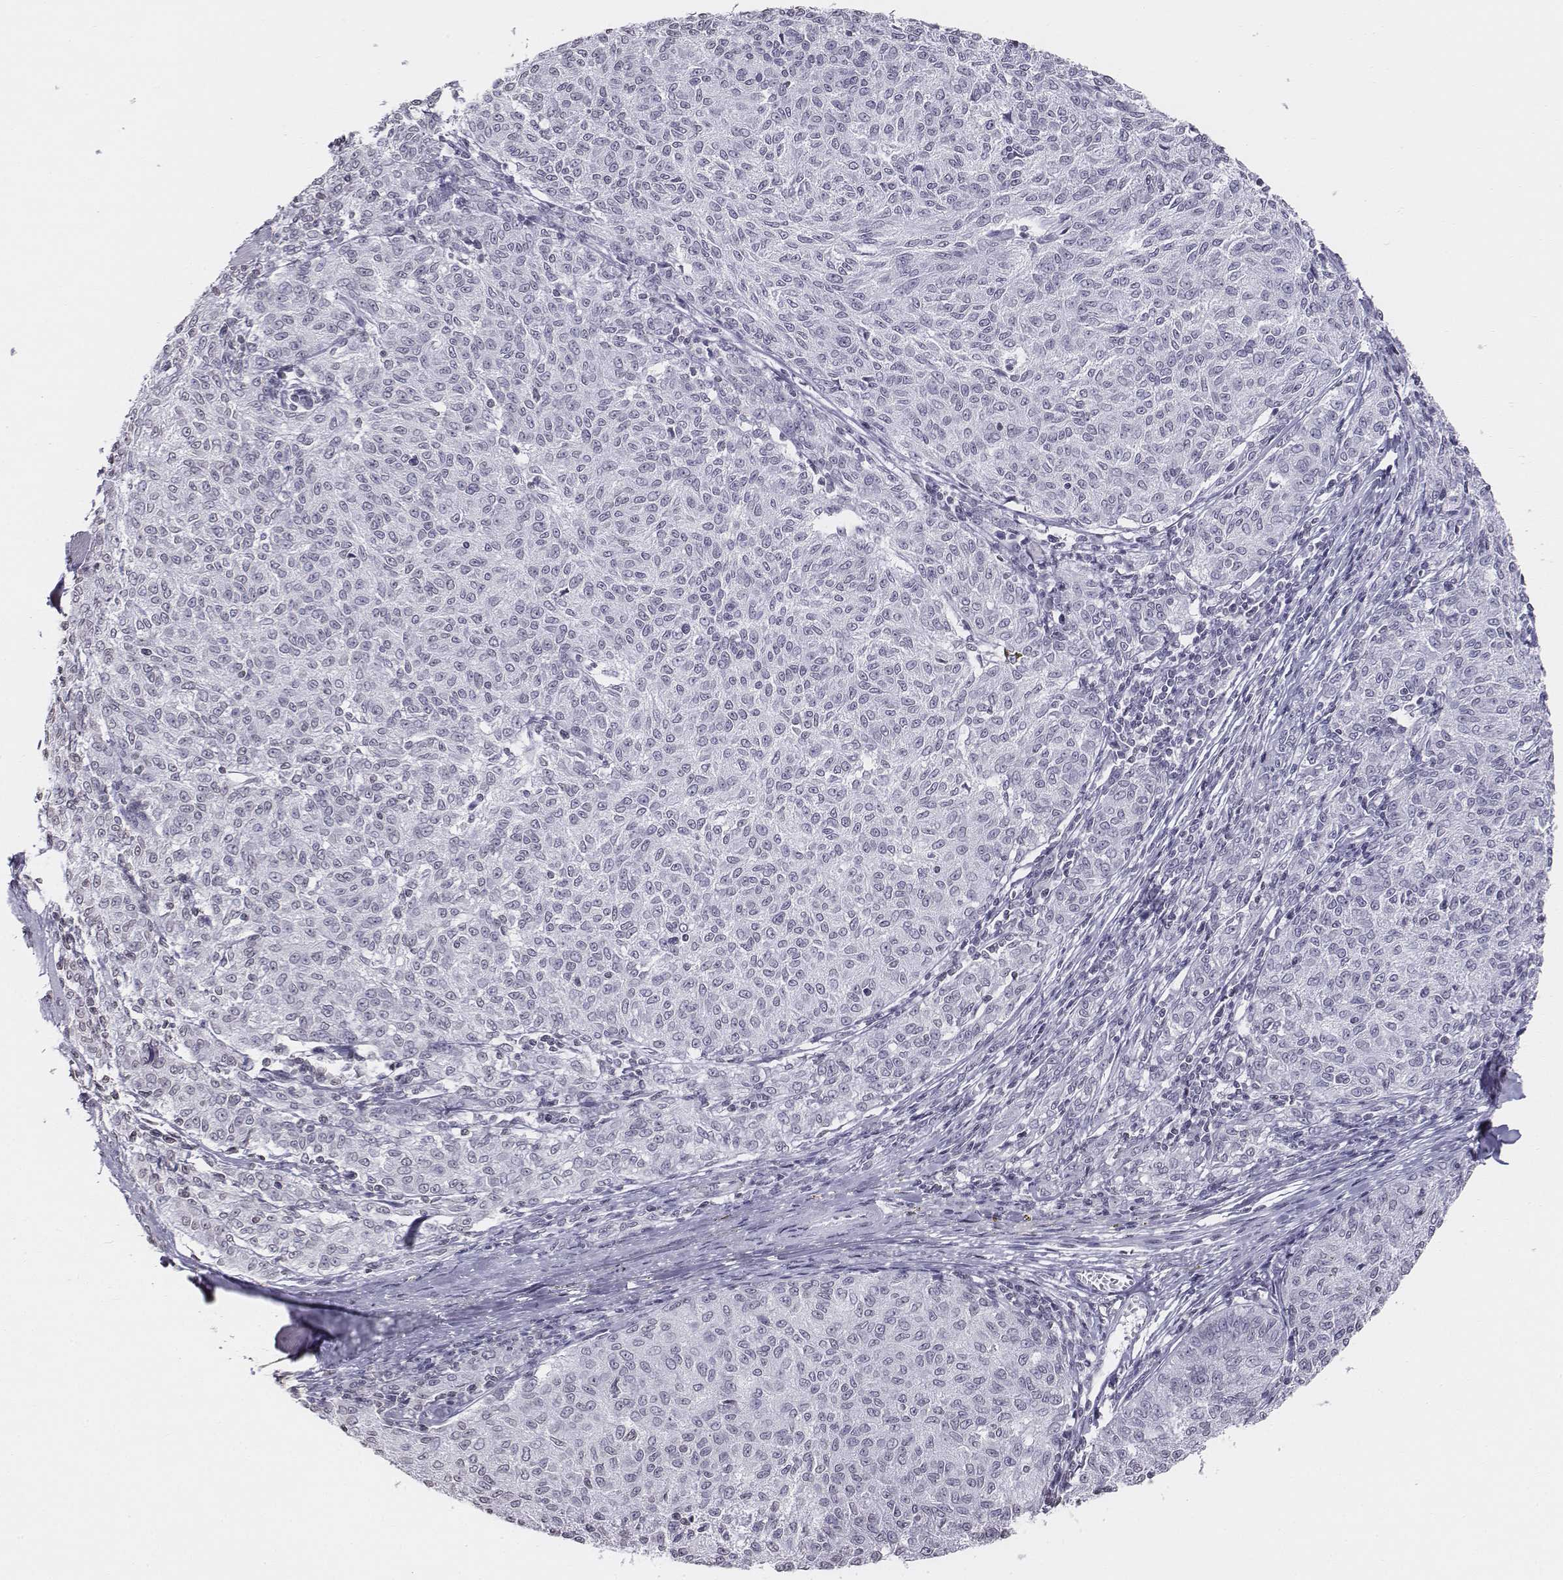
{"staining": {"intensity": "negative", "quantity": "none", "location": "none"}, "tissue": "melanoma", "cell_type": "Tumor cells", "image_type": "cancer", "snomed": [{"axis": "morphology", "description": "Malignant melanoma, NOS"}, {"axis": "topography", "description": "Skin"}], "caption": "IHC image of neoplastic tissue: human malignant melanoma stained with DAB (3,3'-diaminobenzidine) shows no significant protein expression in tumor cells.", "gene": "BARHL1", "patient": {"sex": "female", "age": 72}}